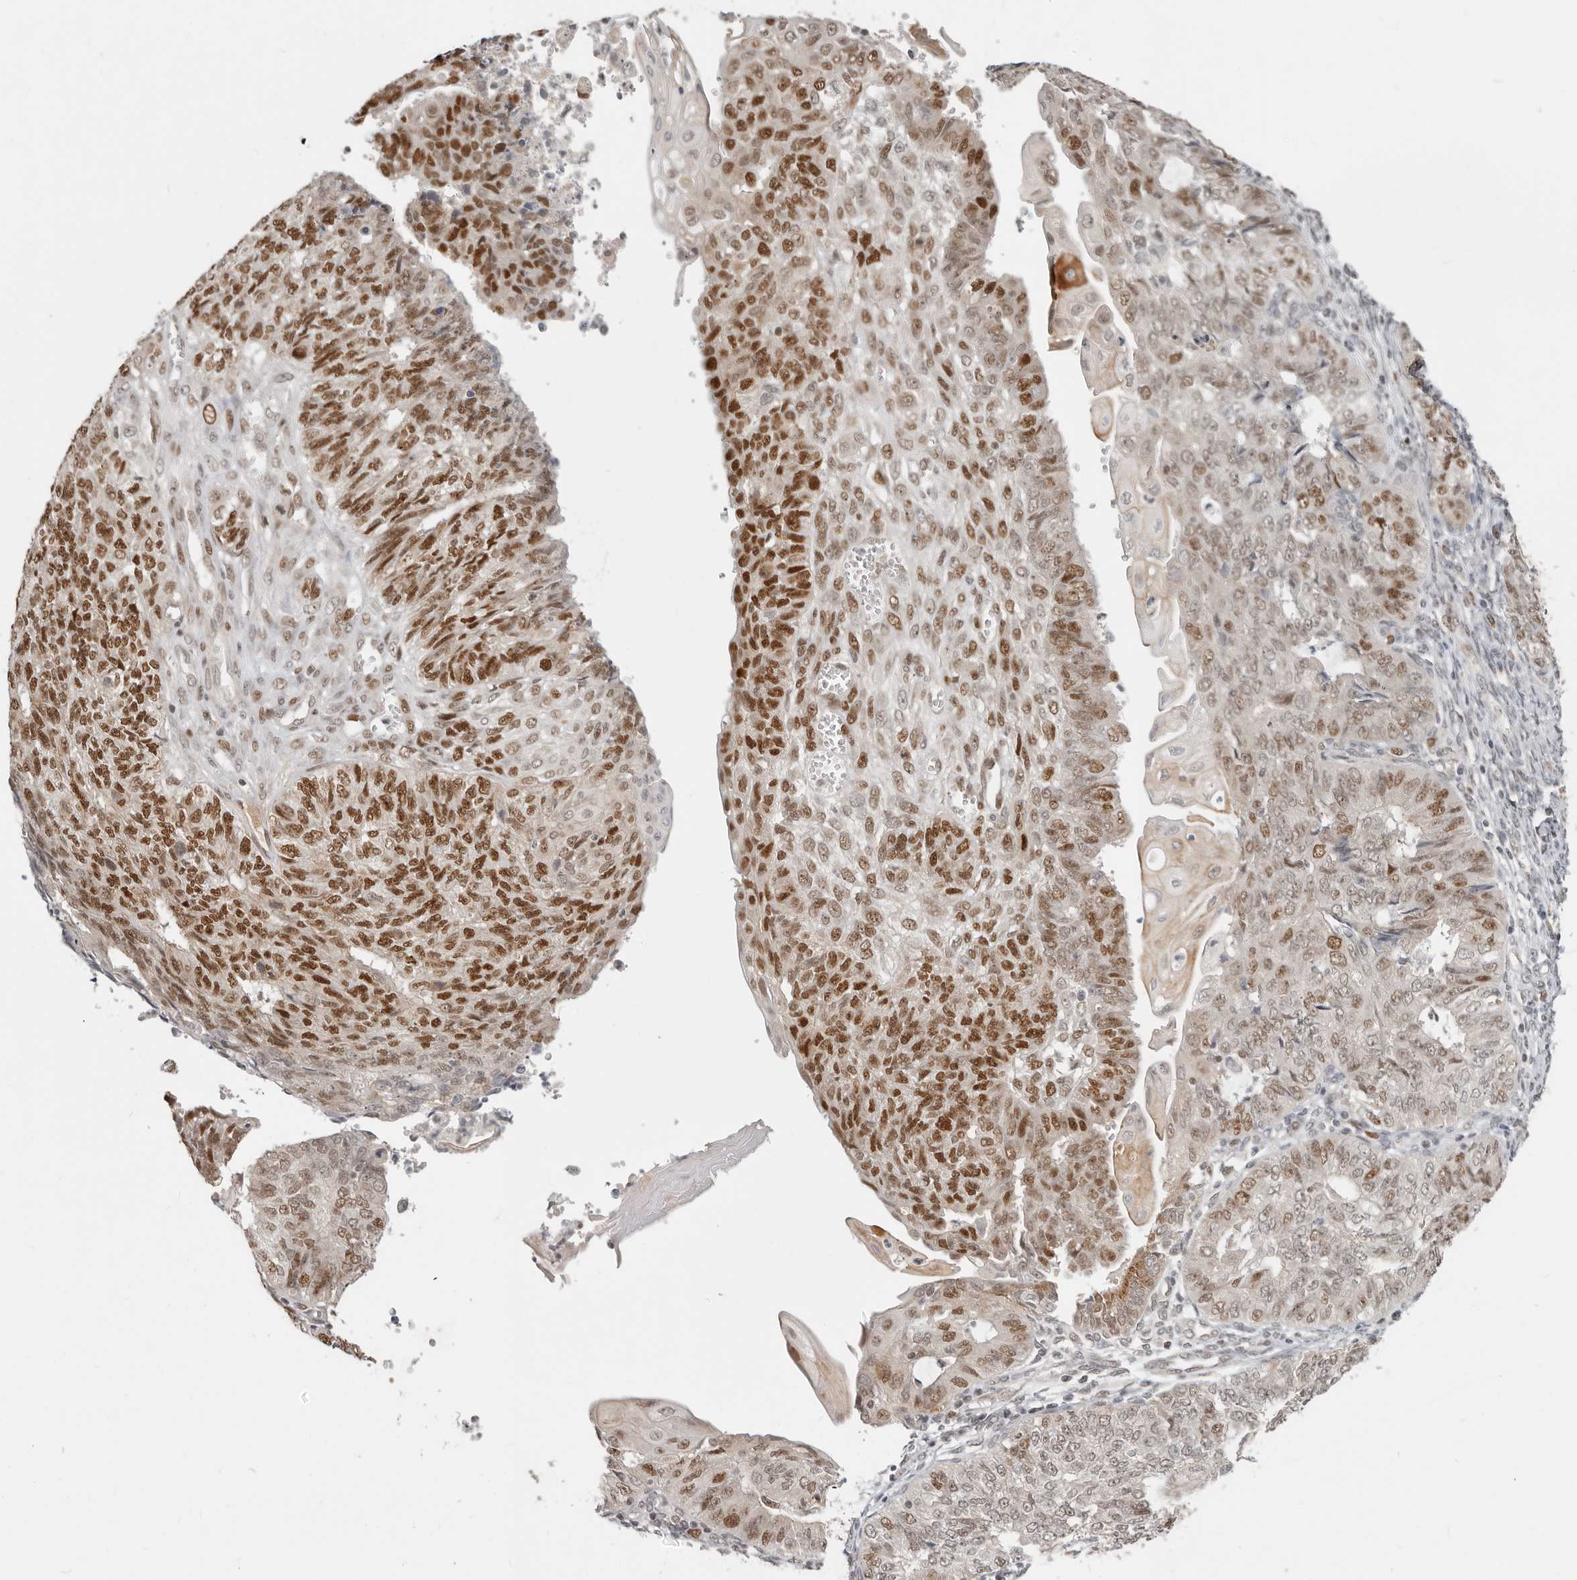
{"staining": {"intensity": "strong", "quantity": "25%-75%", "location": "nuclear"}, "tissue": "endometrial cancer", "cell_type": "Tumor cells", "image_type": "cancer", "snomed": [{"axis": "morphology", "description": "Adenocarcinoma, NOS"}, {"axis": "topography", "description": "Endometrium"}], "caption": "Tumor cells exhibit strong nuclear staining in about 25%-75% of cells in endometrial cancer.", "gene": "RFC2", "patient": {"sex": "female", "age": 32}}